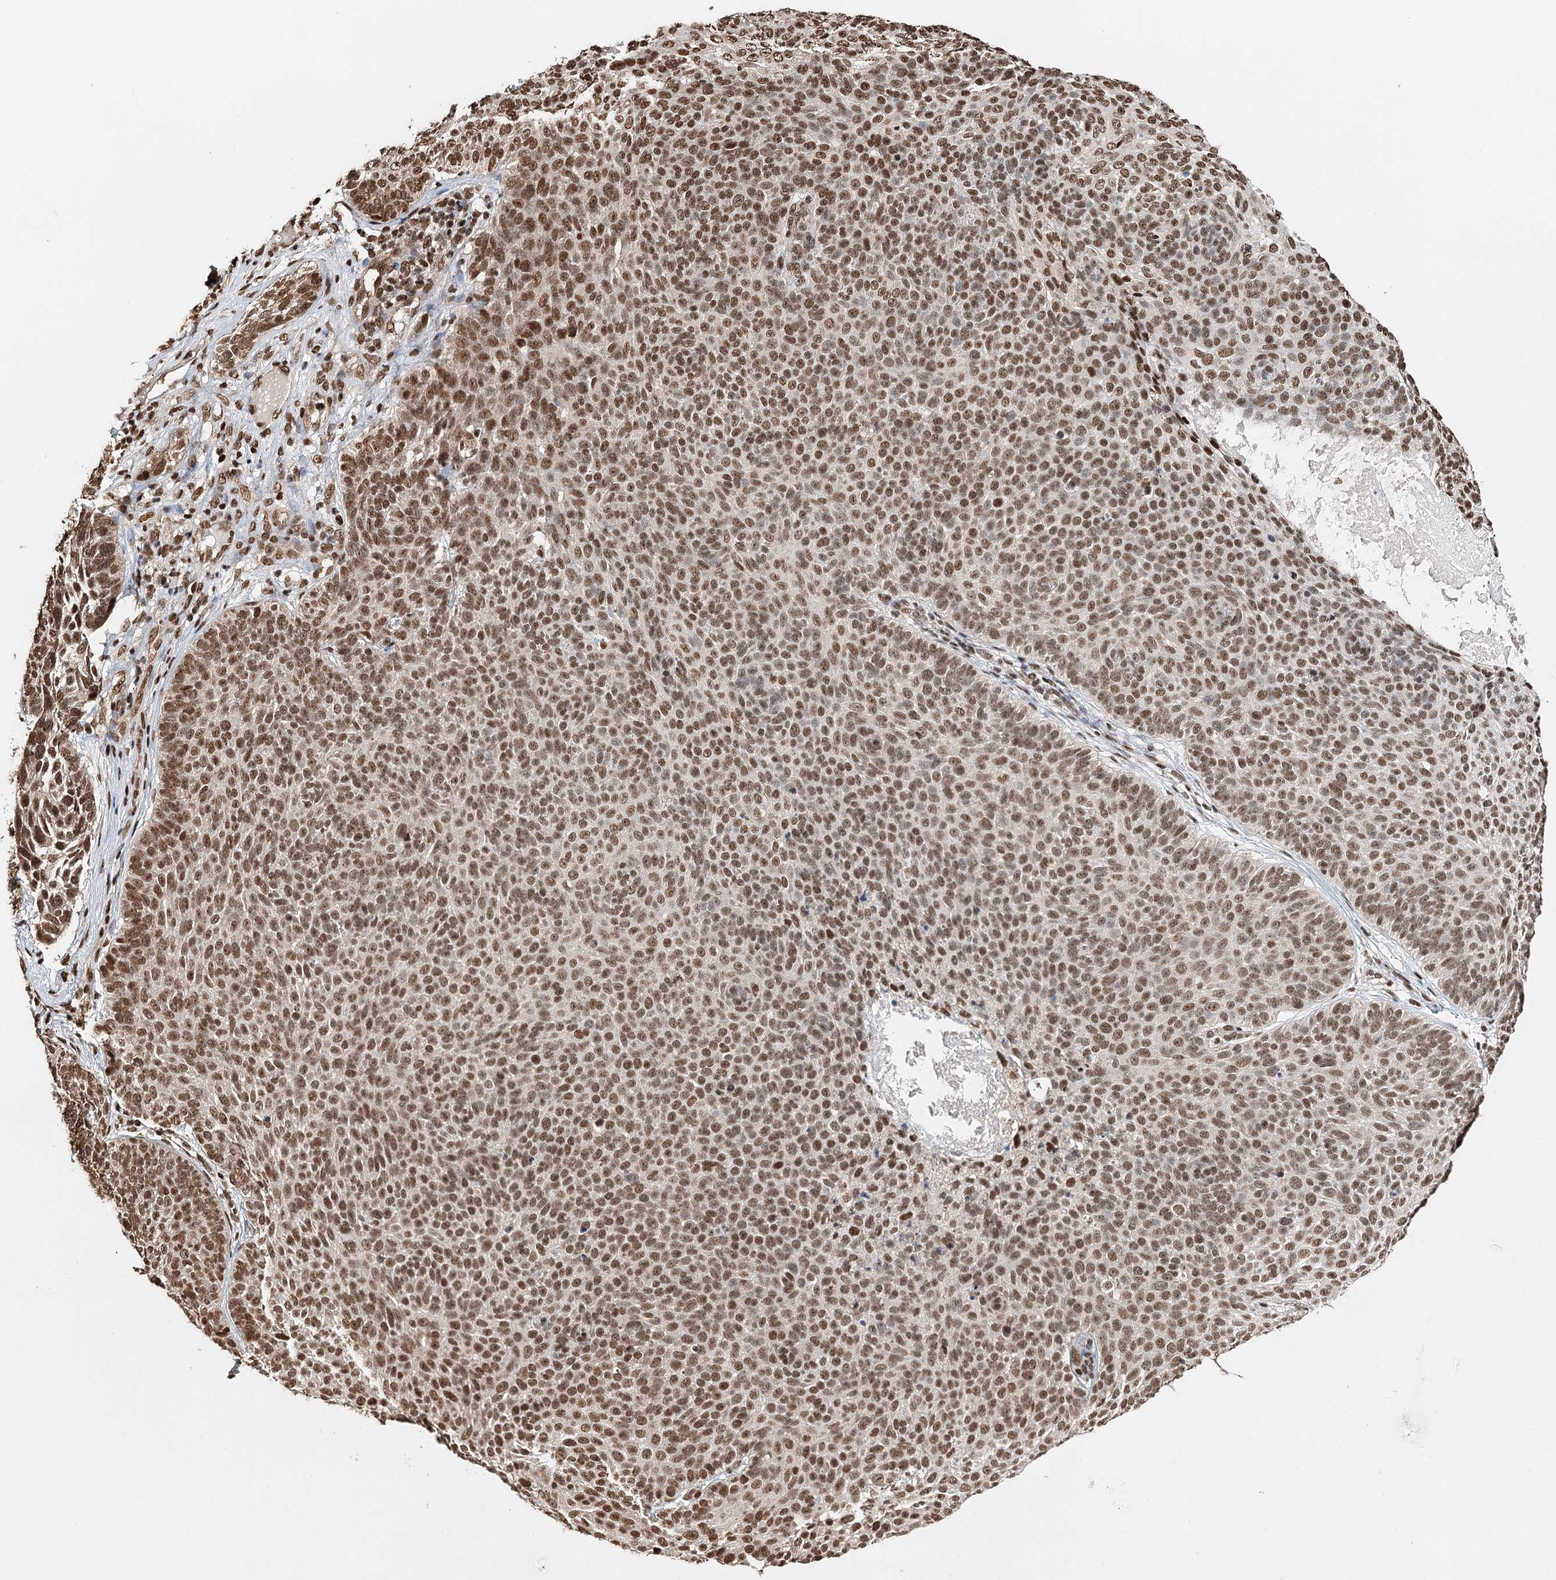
{"staining": {"intensity": "moderate", "quantity": ">75%", "location": "nuclear"}, "tissue": "skin cancer", "cell_type": "Tumor cells", "image_type": "cancer", "snomed": [{"axis": "morphology", "description": "Basal cell carcinoma"}, {"axis": "topography", "description": "Skin"}], "caption": "Protein staining of skin cancer (basal cell carcinoma) tissue shows moderate nuclear positivity in about >75% of tumor cells.", "gene": "RPS27A", "patient": {"sex": "male", "age": 85}}